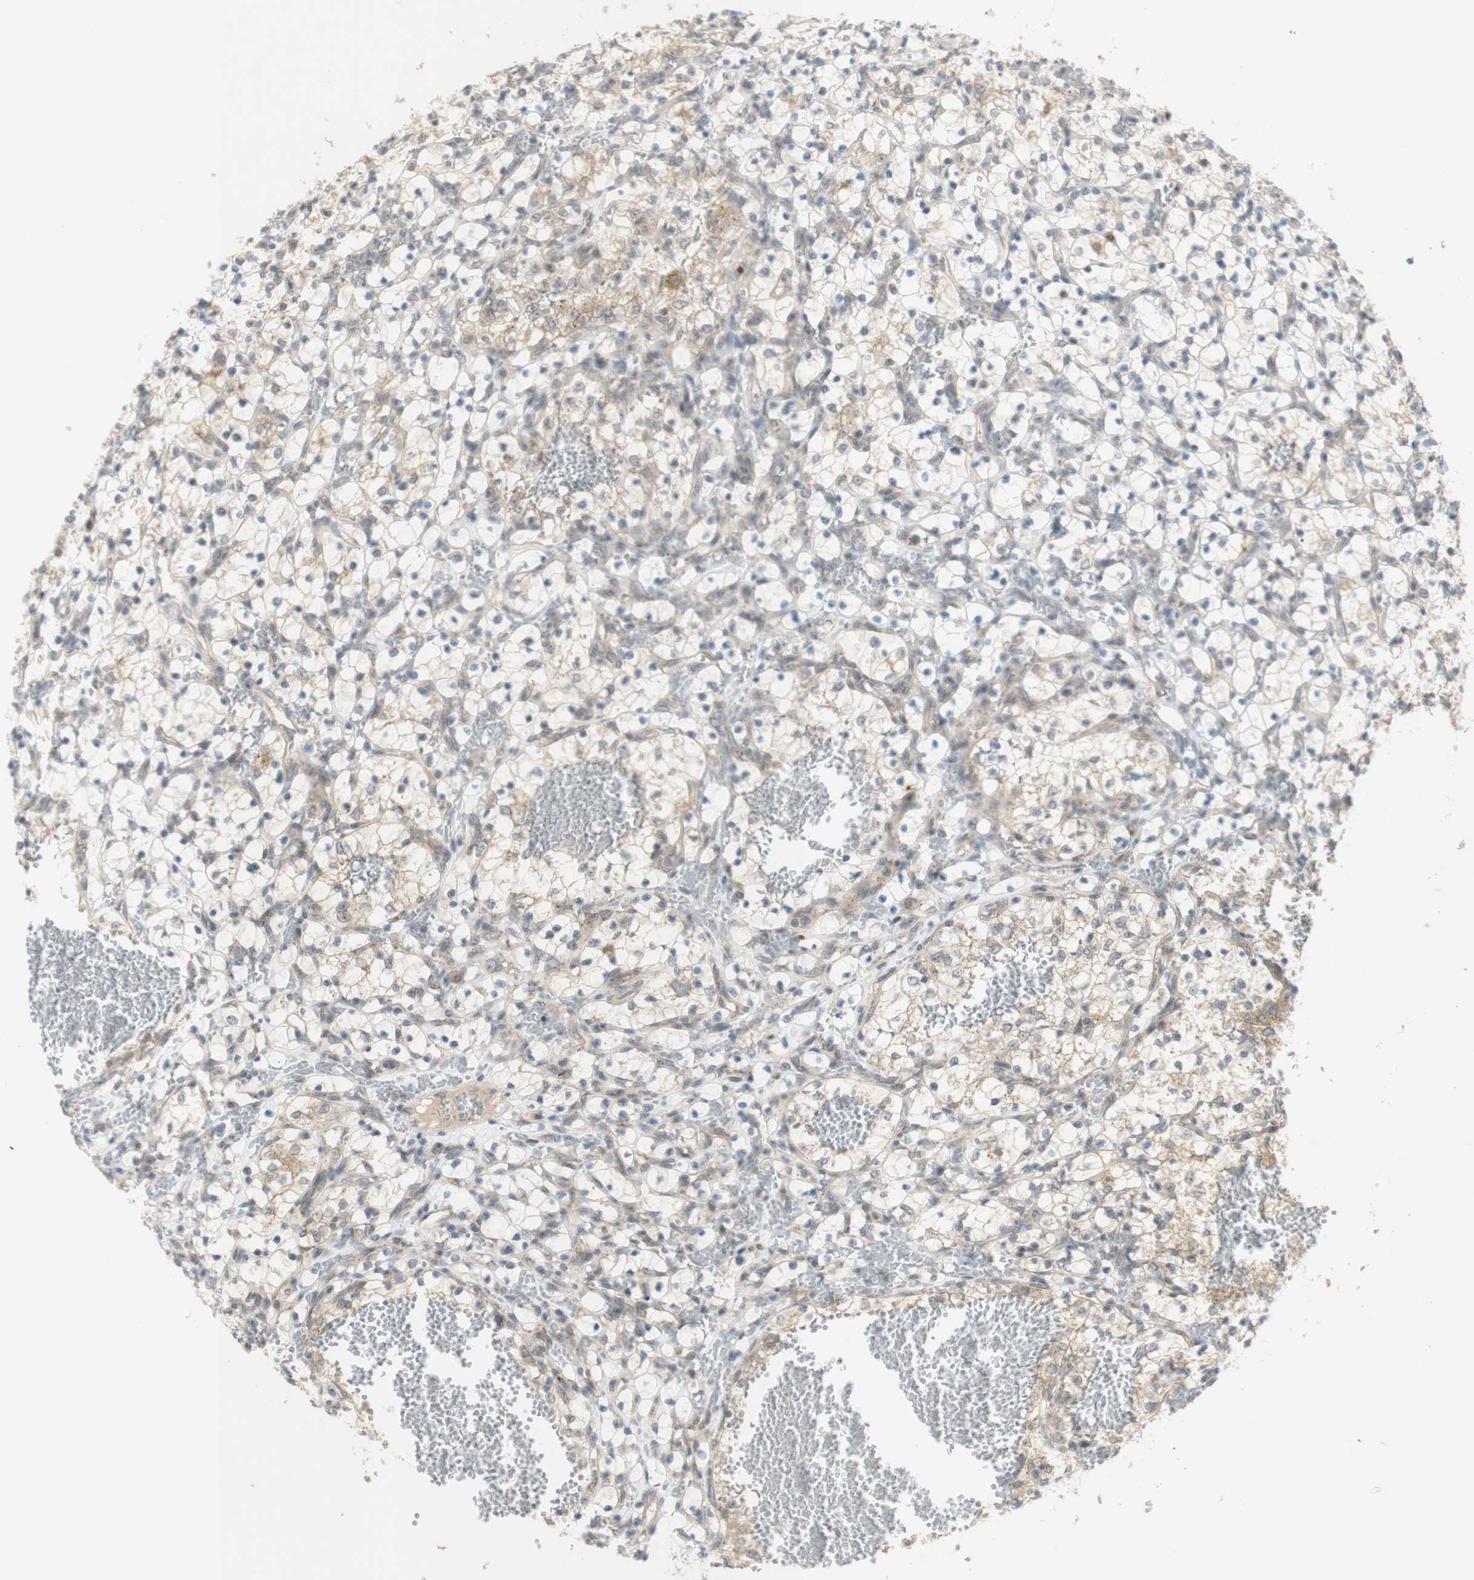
{"staining": {"intensity": "moderate", "quantity": ">75%", "location": "cytoplasmic/membranous"}, "tissue": "renal cancer", "cell_type": "Tumor cells", "image_type": "cancer", "snomed": [{"axis": "morphology", "description": "Adenocarcinoma, NOS"}, {"axis": "topography", "description": "Kidney"}], "caption": "Protein staining of renal cancer (adenocarcinoma) tissue shows moderate cytoplasmic/membranous positivity in approximately >75% of tumor cells.", "gene": "CYLD", "patient": {"sex": "female", "age": 69}}